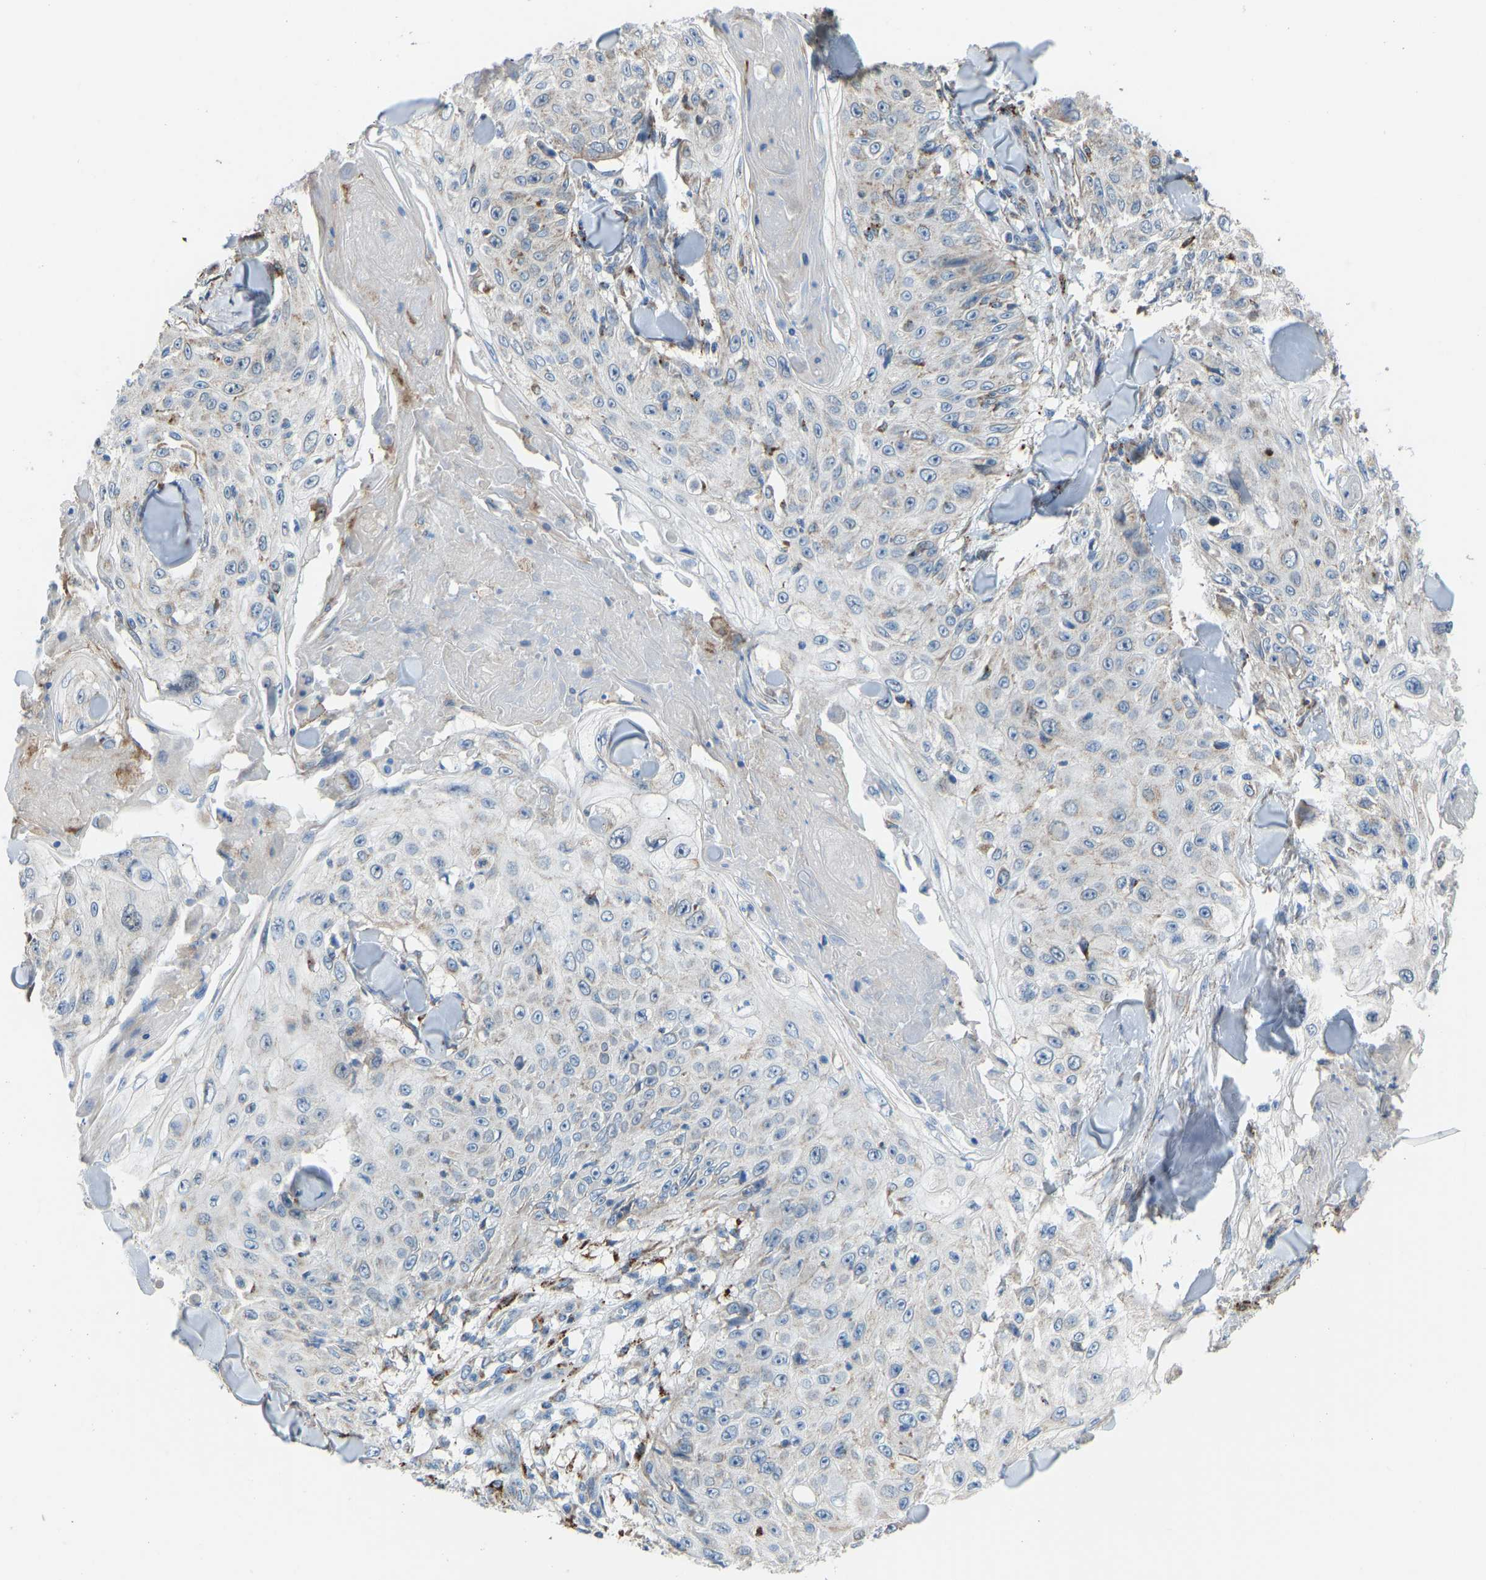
{"staining": {"intensity": "weak", "quantity": "25%-75%", "location": "cytoplasmic/membranous"}, "tissue": "skin cancer", "cell_type": "Tumor cells", "image_type": "cancer", "snomed": [{"axis": "morphology", "description": "Squamous cell carcinoma, NOS"}, {"axis": "topography", "description": "Skin"}], "caption": "A micrograph showing weak cytoplasmic/membranous staining in about 25%-75% of tumor cells in skin cancer, as visualized by brown immunohistochemical staining.", "gene": "SMIM20", "patient": {"sex": "male", "age": 86}}